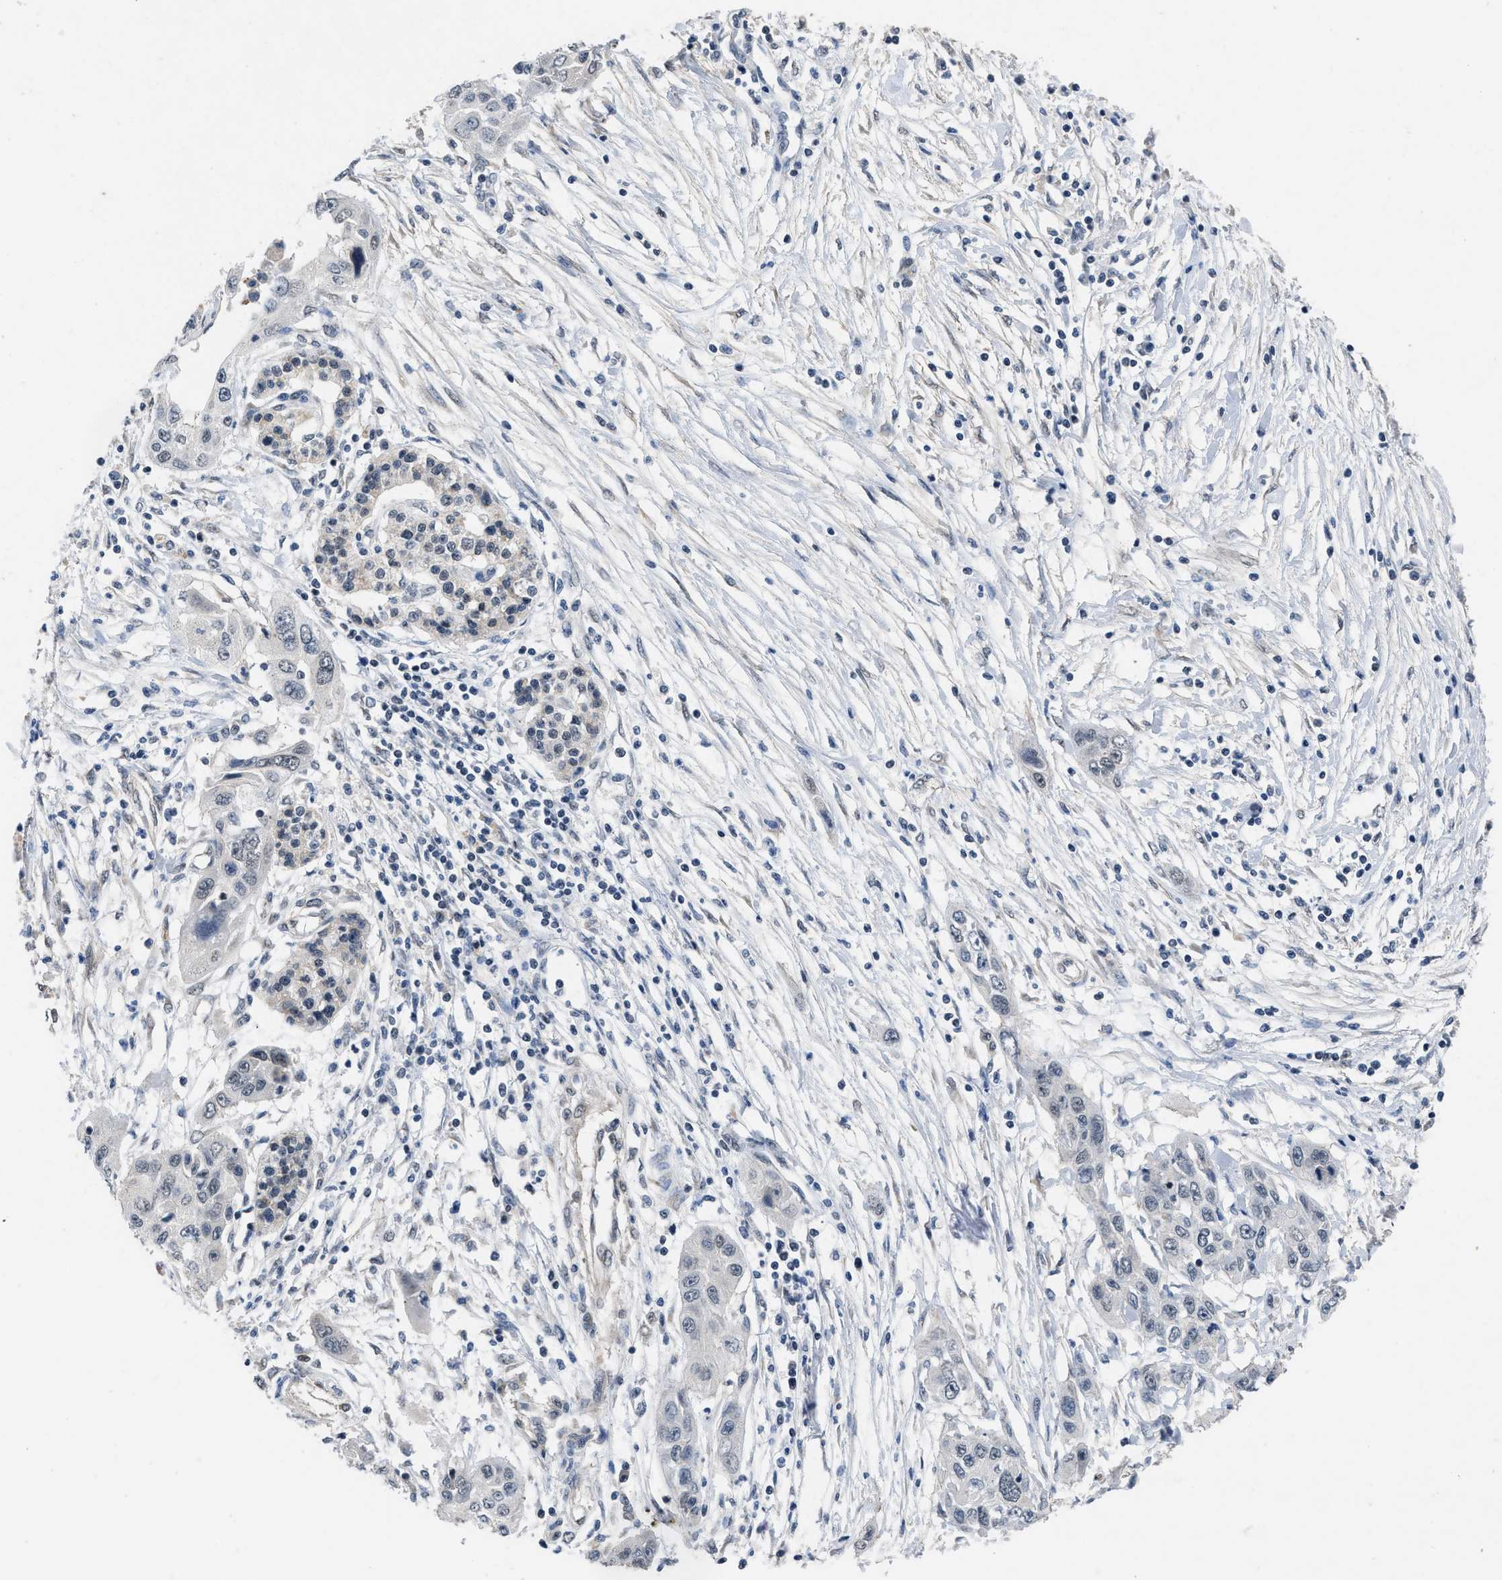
{"staining": {"intensity": "negative", "quantity": "none", "location": "none"}, "tissue": "pancreatic cancer", "cell_type": "Tumor cells", "image_type": "cancer", "snomed": [{"axis": "morphology", "description": "Adenocarcinoma, NOS"}, {"axis": "topography", "description": "Pancreas"}], "caption": "High magnification brightfield microscopy of pancreatic adenocarcinoma stained with DAB (brown) and counterstained with hematoxylin (blue): tumor cells show no significant positivity.", "gene": "TERF2IP", "patient": {"sex": "female", "age": 70}}